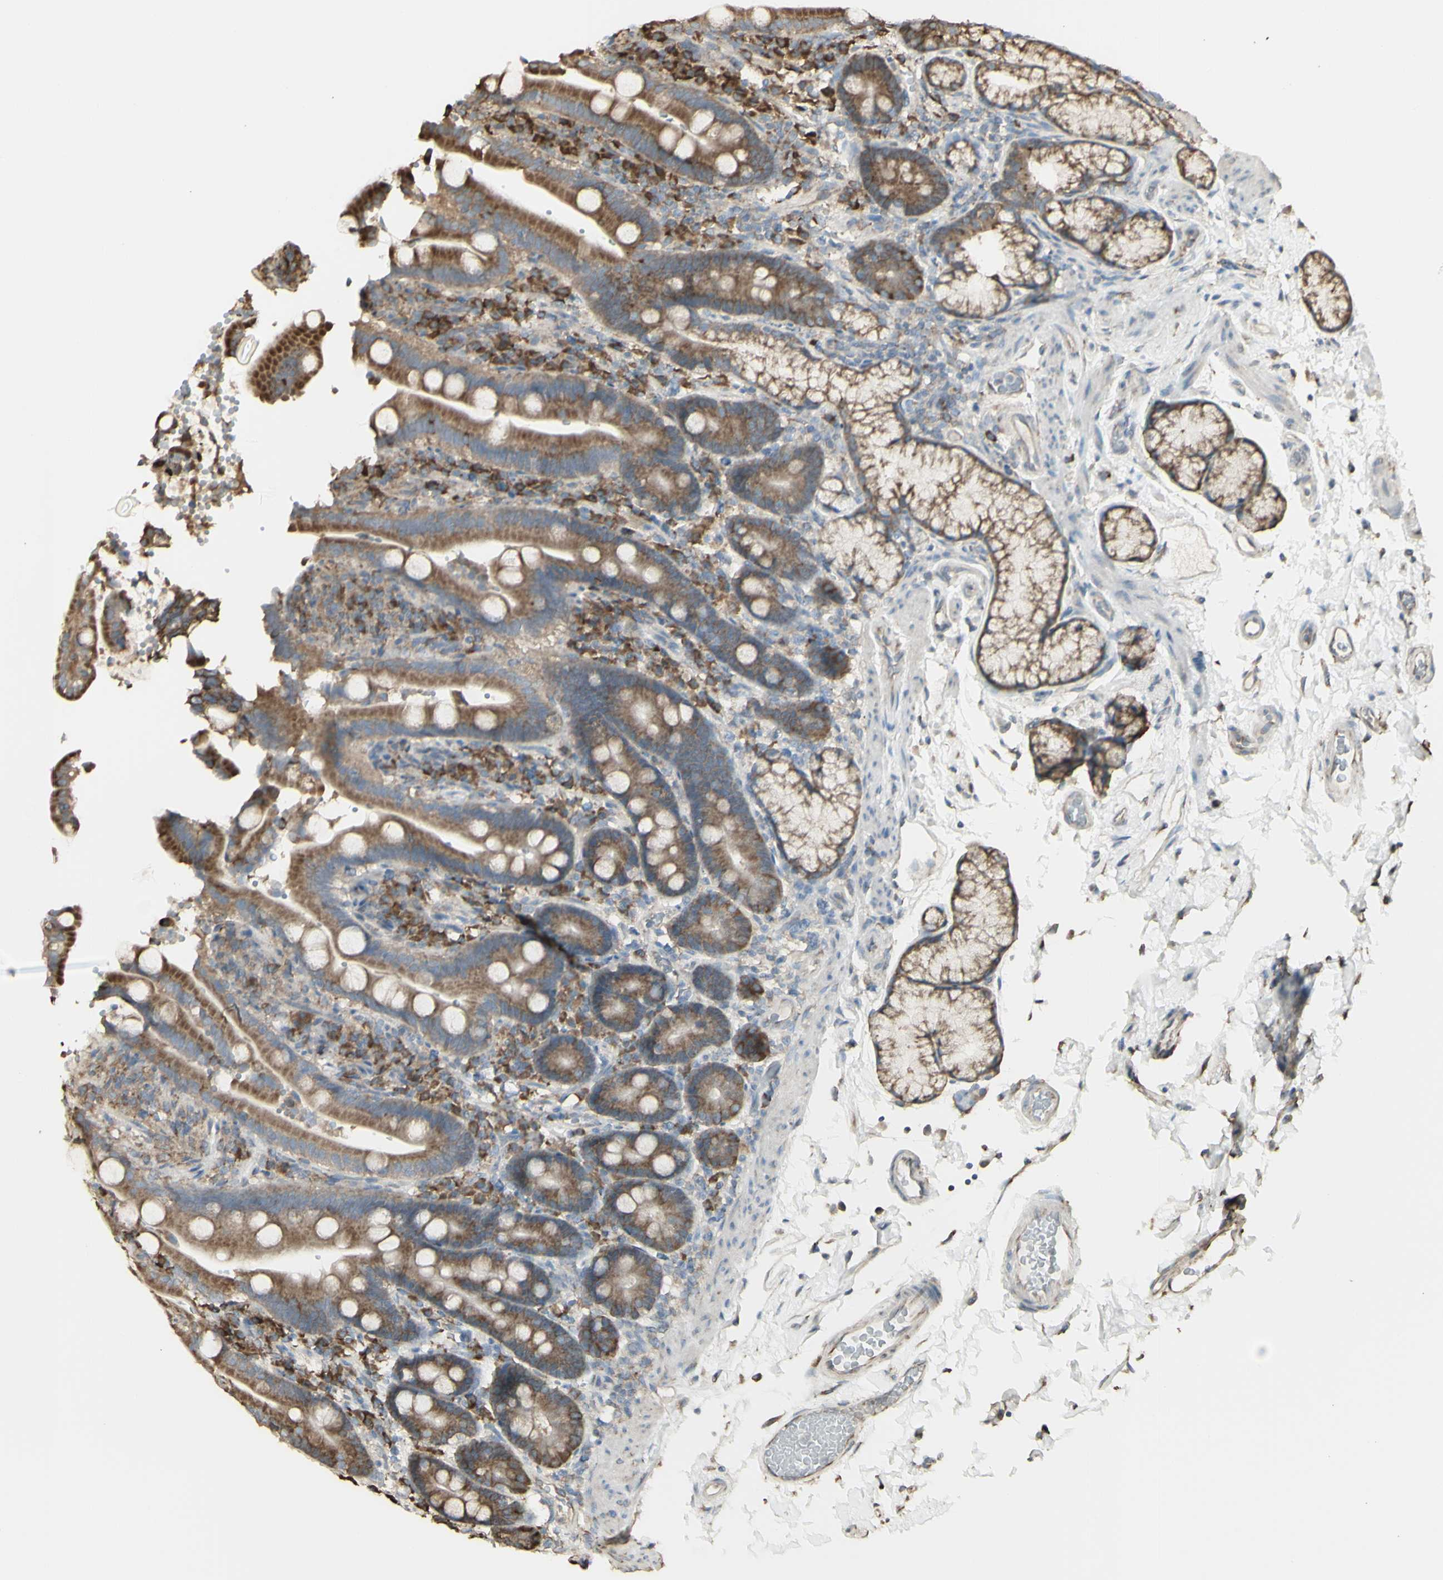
{"staining": {"intensity": "moderate", "quantity": ">75%", "location": "cytoplasmic/membranous"}, "tissue": "duodenum", "cell_type": "Glandular cells", "image_type": "normal", "snomed": [{"axis": "morphology", "description": "Normal tissue, NOS"}, {"axis": "topography", "description": "Small intestine, NOS"}], "caption": "Human duodenum stained with a brown dye shows moderate cytoplasmic/membranous positive staining in approximately >75% of glandular cells.", "gene": "EEF1B2", "patient": {"sex": "female", "age": 71}}